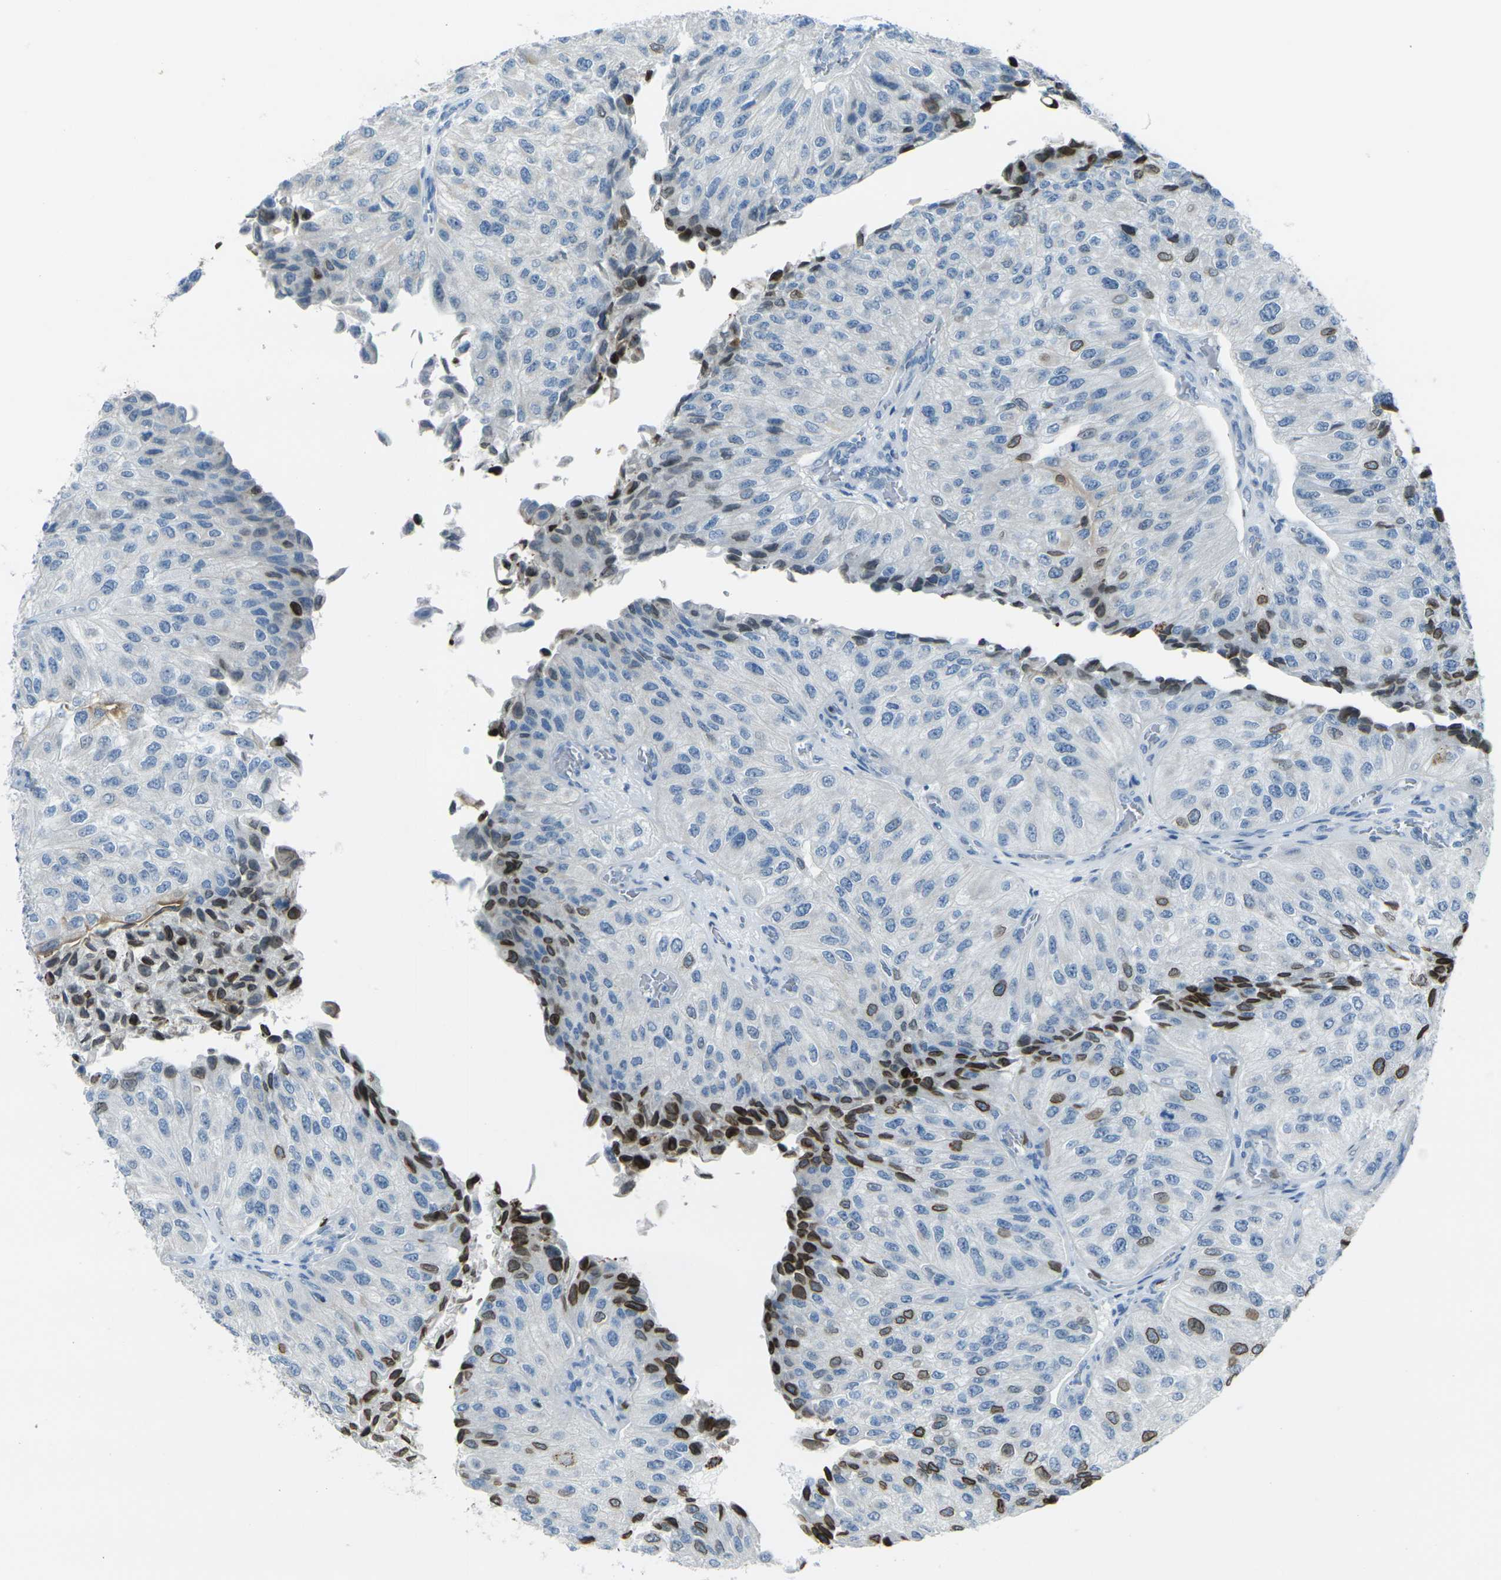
{"staining": {"intensity": "strong", "quantity": "25%-75%", "location": "cytoplasmic/membranous,nuclear"}, "tissue": "urothelial cancer", "cell_type": "Tumor cells", "image_type": "cancer", "snomed": [{"axis": "morphology", "description": "Urothelial carcinoma, High grade"}, {"axis": "topography", "description": "Kidney"}, {"axis": "topography", "description": "Urinary bladder"}], "caption": "Protein staining reveals strong cytoplasmic/membranous and nuclear expression in about 25%-75% of tumor cells in urothelial cancer. Nuclei are stained in blue.", "gene": "ANKRD46", "patient": {"sex": "male", "age": 77}}